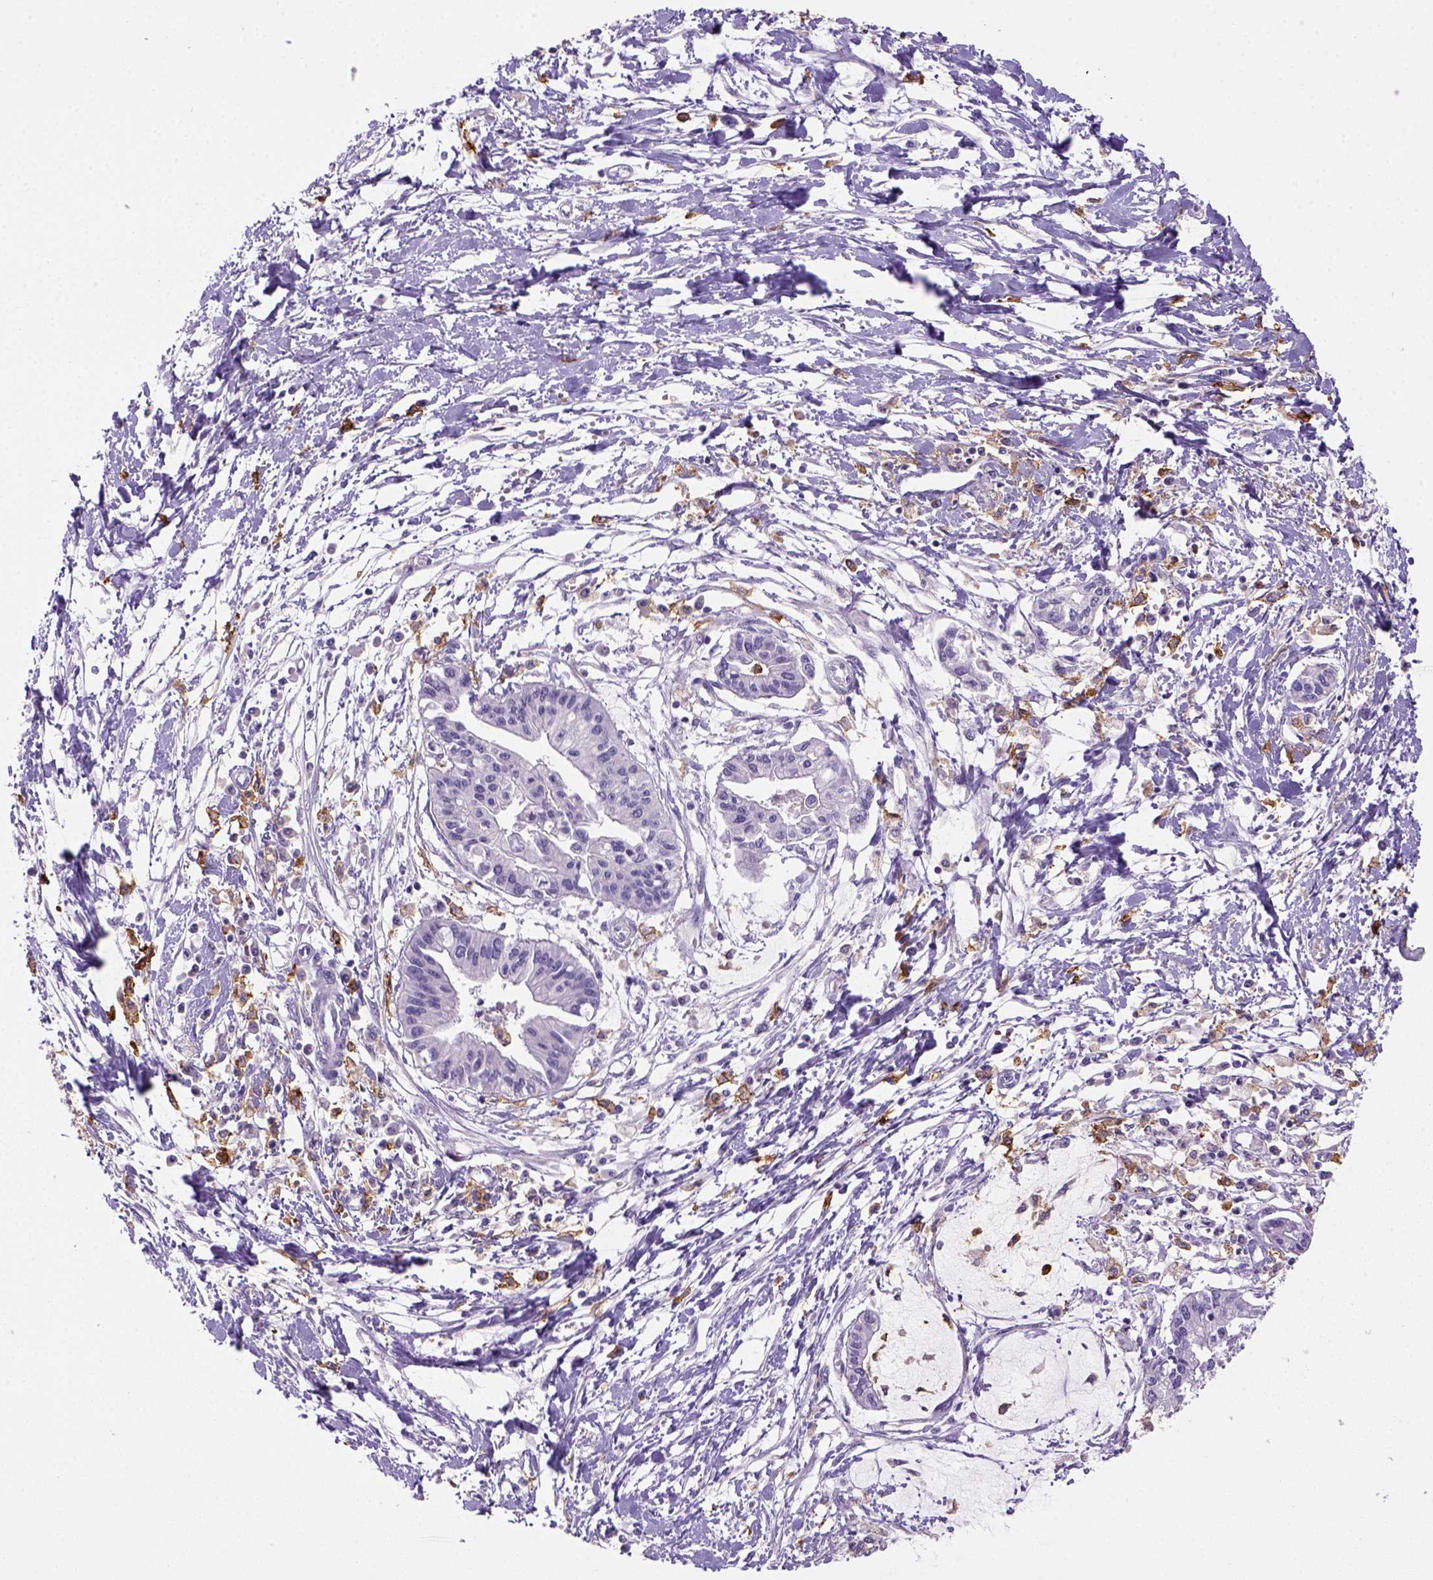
{"staining": {"intensity": "negative", "quantity": "none", "location": "none"}, "tissue": "pancreatic cancer", "cell_type": "Tumor cells", "image_type": "cancer", "snomed": [{"axis": "morphology", "description": "Adenocarcinoma, NOS"}, {"axis": "topography", "description": "Pancreas"}], "caption": "Human pancreatic cancer (adenocarcinoma) stained for a protein using immunohistochemistry demonstrates no staining in tumor cells.", "gene": "CD14", "patient": {"sex": "male", "age": 60}}